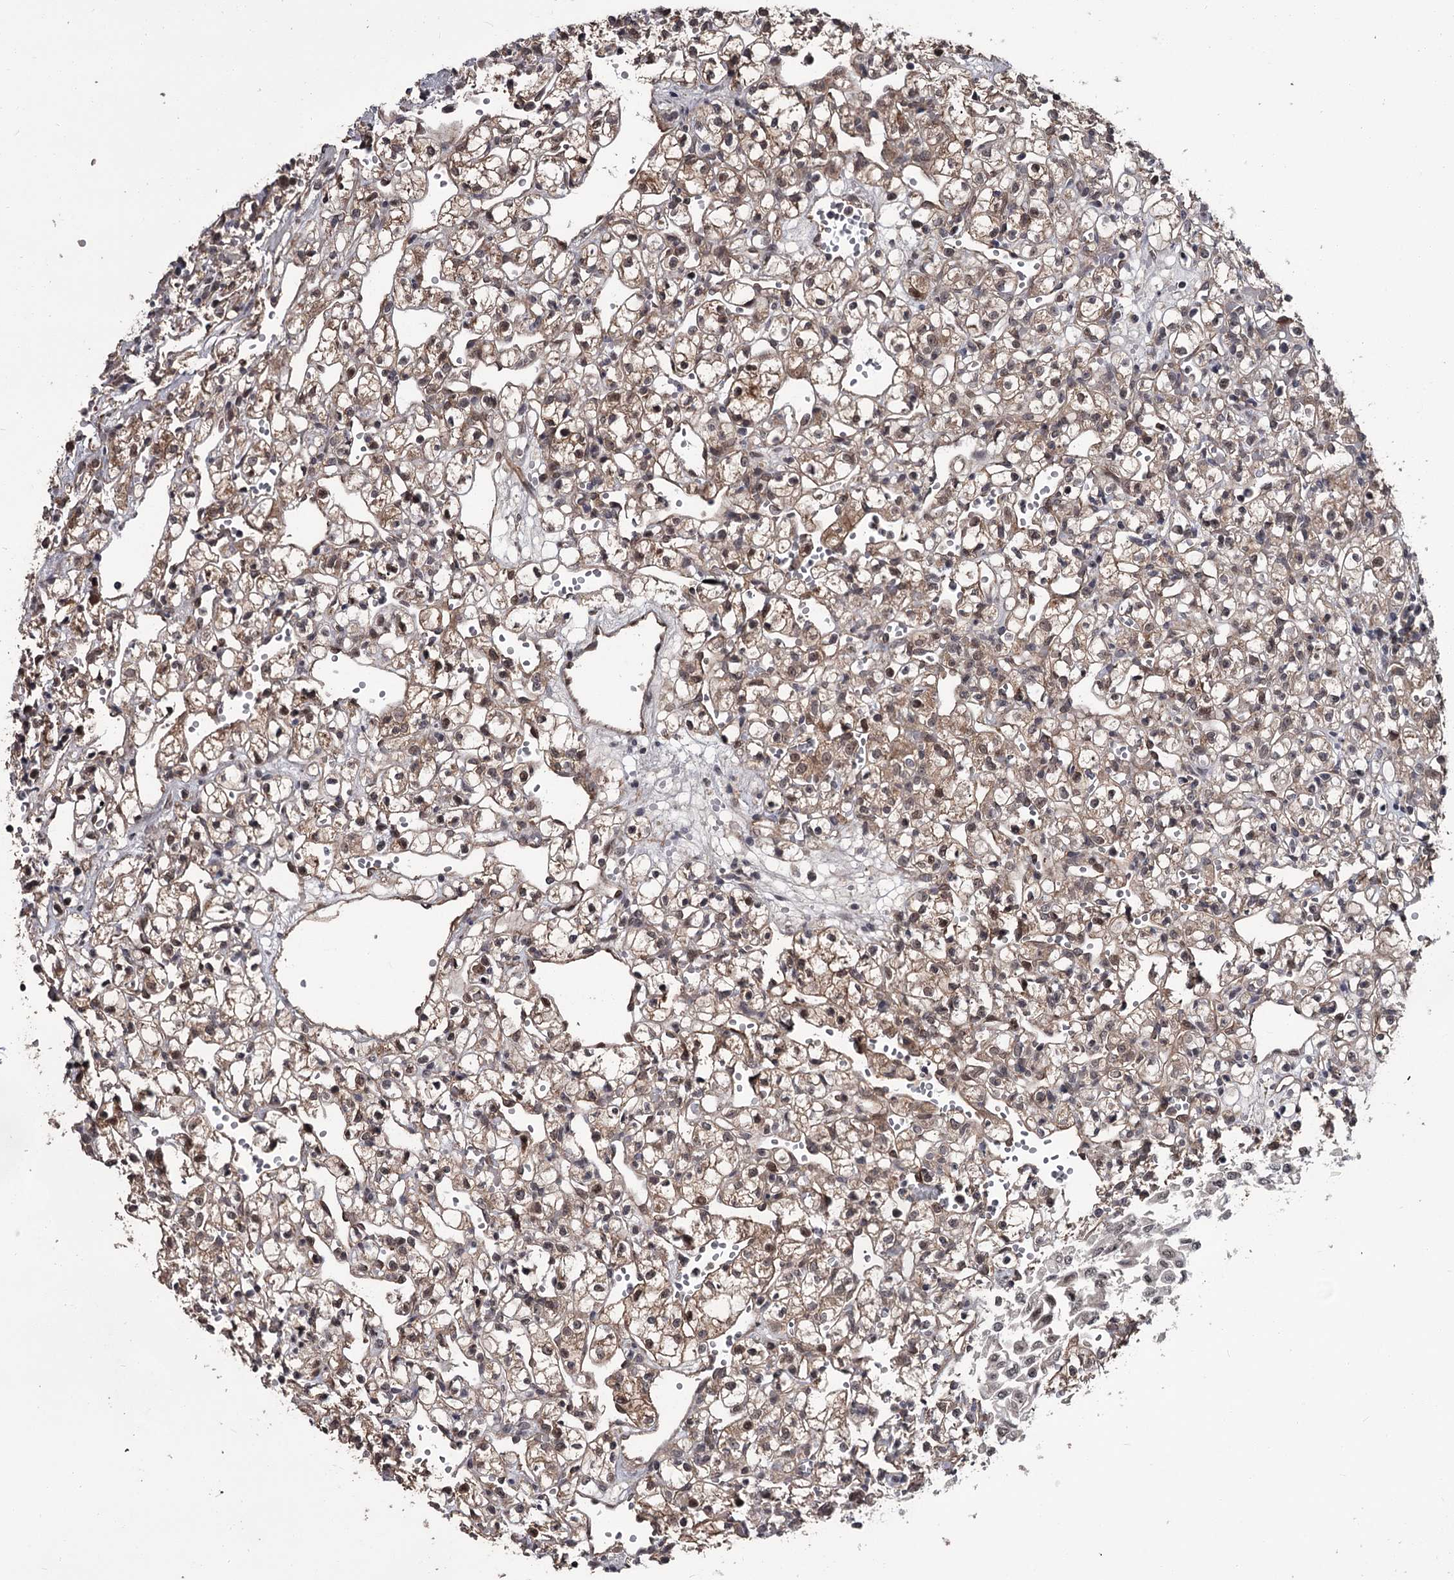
{"staining": {"intensity": "weak", "quantity": ">75%", "location": "cytoplasmic/membranous,nuclear"}, "tissue": "renal cancer", "cell_type": "Tumor cells", "image_type": "cancer", "snomed": [{"axis": "morphology", "description": "Adenocarcinoma, NOS"}, {"axis": "topography", "description": "Kidney"}], "caption": "Tumor cells reveal low levels of weak cytoplasmic/membranous and nuclear expression in about >75% of cells in adenocarcinoma (renal).", "gene": "CDC42EP2", "patient": {"sex": "female", "age": 59}}